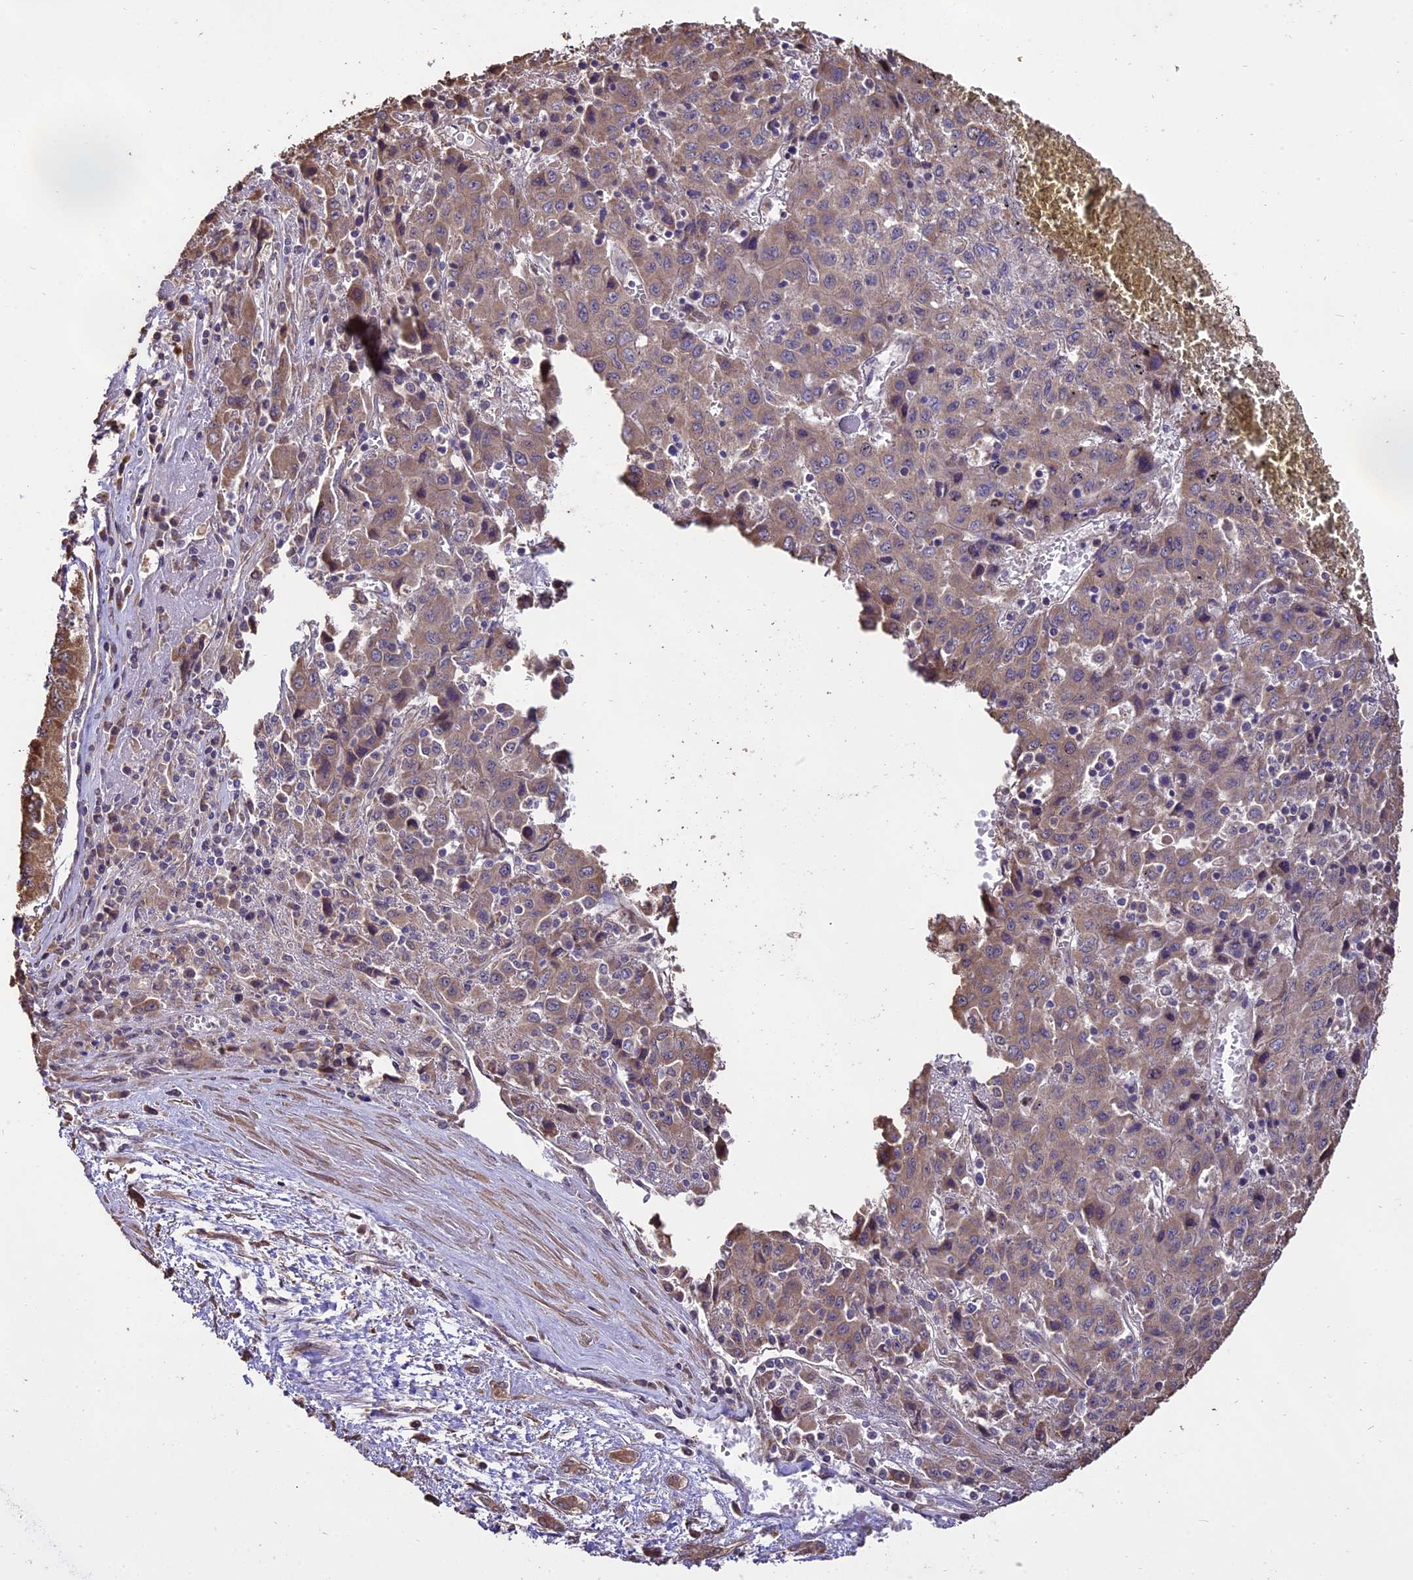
{"staining": {"intensity": "weak", "quantity": "25%-75%", "location": "cytoplasmic/membranous"}, "tissue": "liver cancer", "cell_type": "Tumor cells", "image_type": "cancer", "snomed": [{"axis": "morphology", "description": "Carcinoma, Hepatocellular, NOS"}, {"axis": "topography", "description": "Liver"}], "caption": "A brown stain shows weak cytoplasmic/membranous staining of a protein in human liver cancer tumor cells.", "gene": "PGPEP1L", "patient": {"sex": "female", "age": 53}}